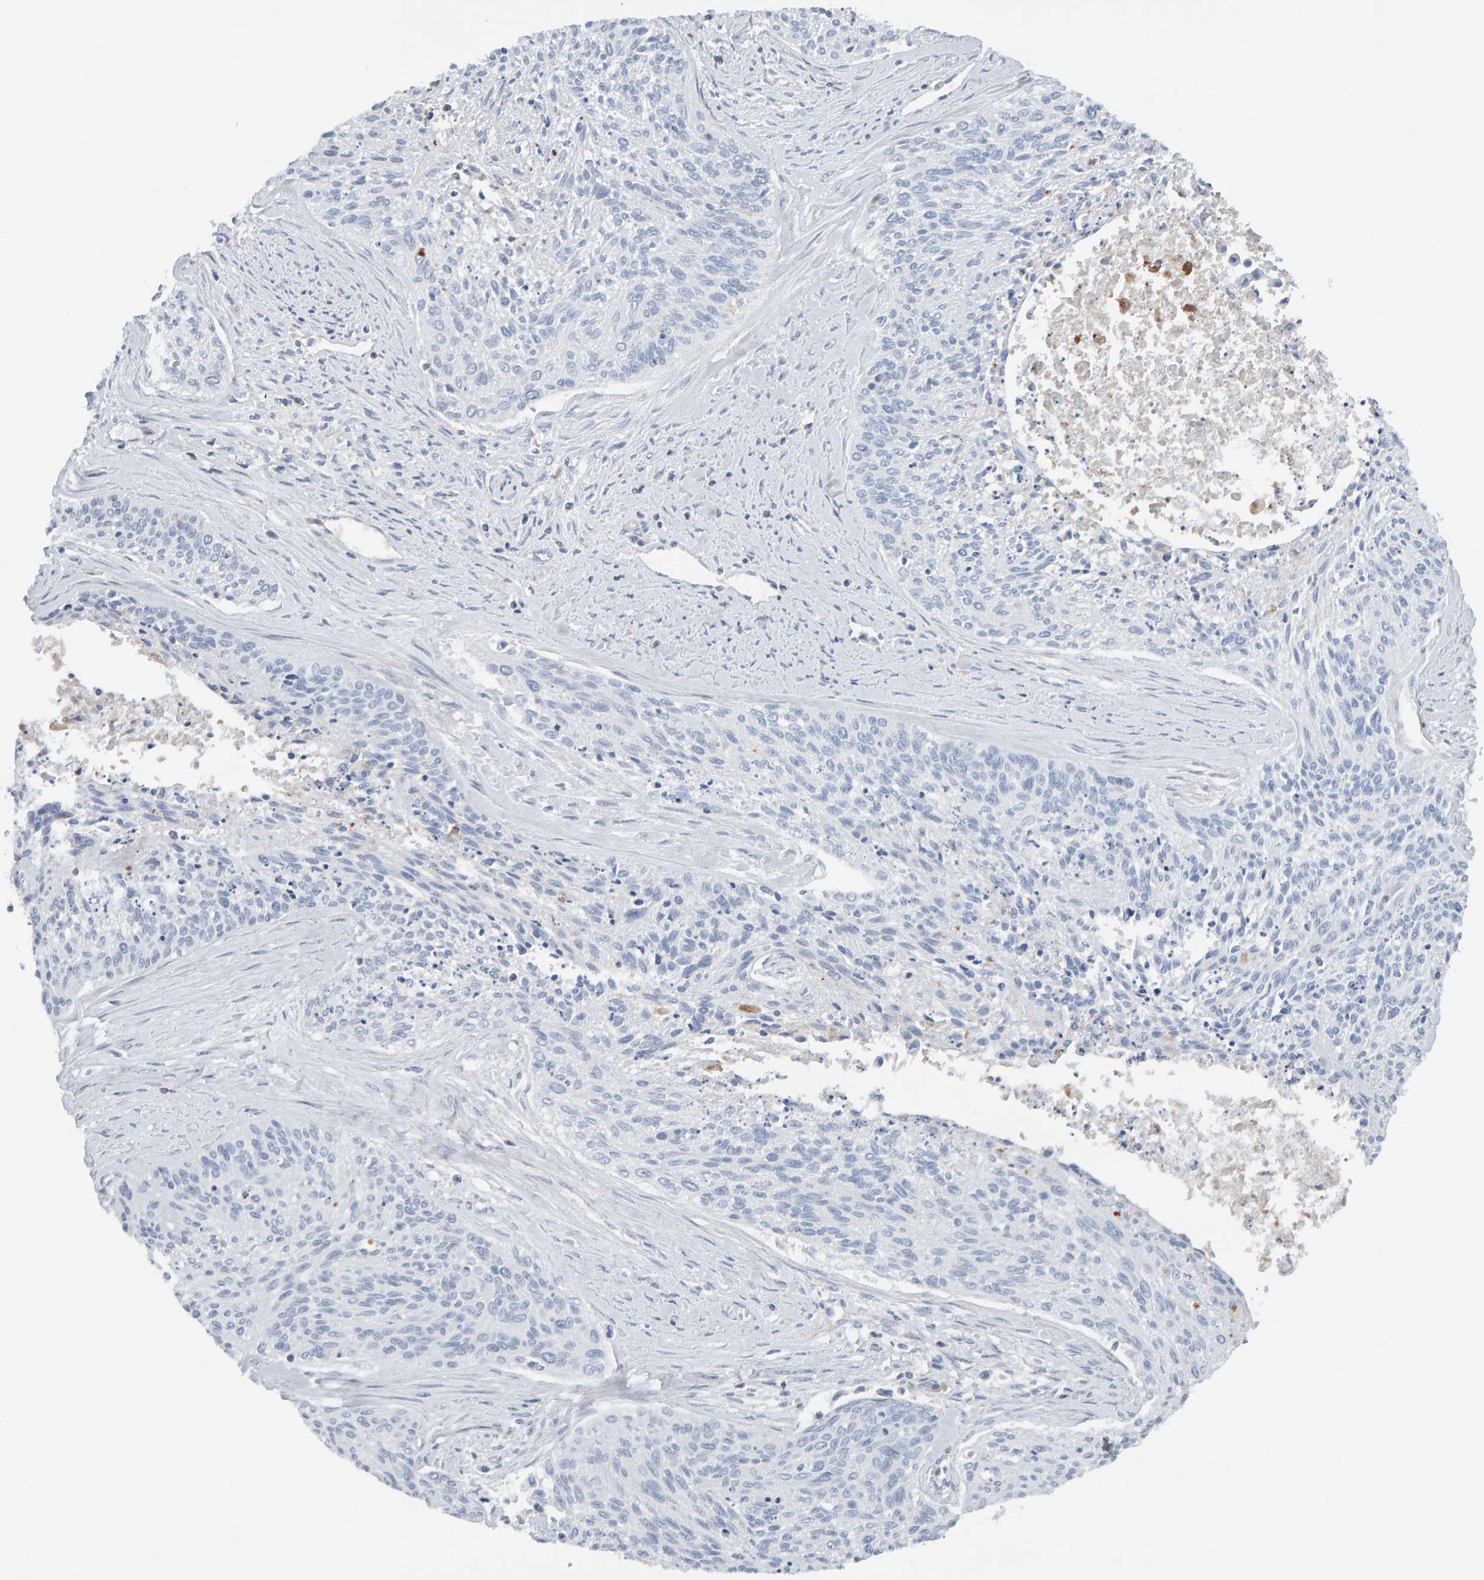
{"staining": {"intensity": "negative", "quantity": "none", "location": "none"}, "tissue": "cervical cancer", "cell_type": "Tumor cells", "image_type": "cancer", "snomed": [{"axis": "morphology", "description": "Squamous cell carcinoma, NOS"}, {"axis": "topography", "description": "Cervix"}], "caption": "IHC histopathology image of human squamous cell carcinoma (cervical) stained for a protein (brown), which demonstrates no staining in tumor cells.", "gene": "FYN", "patient": {"sex": "female", "age": 55}}